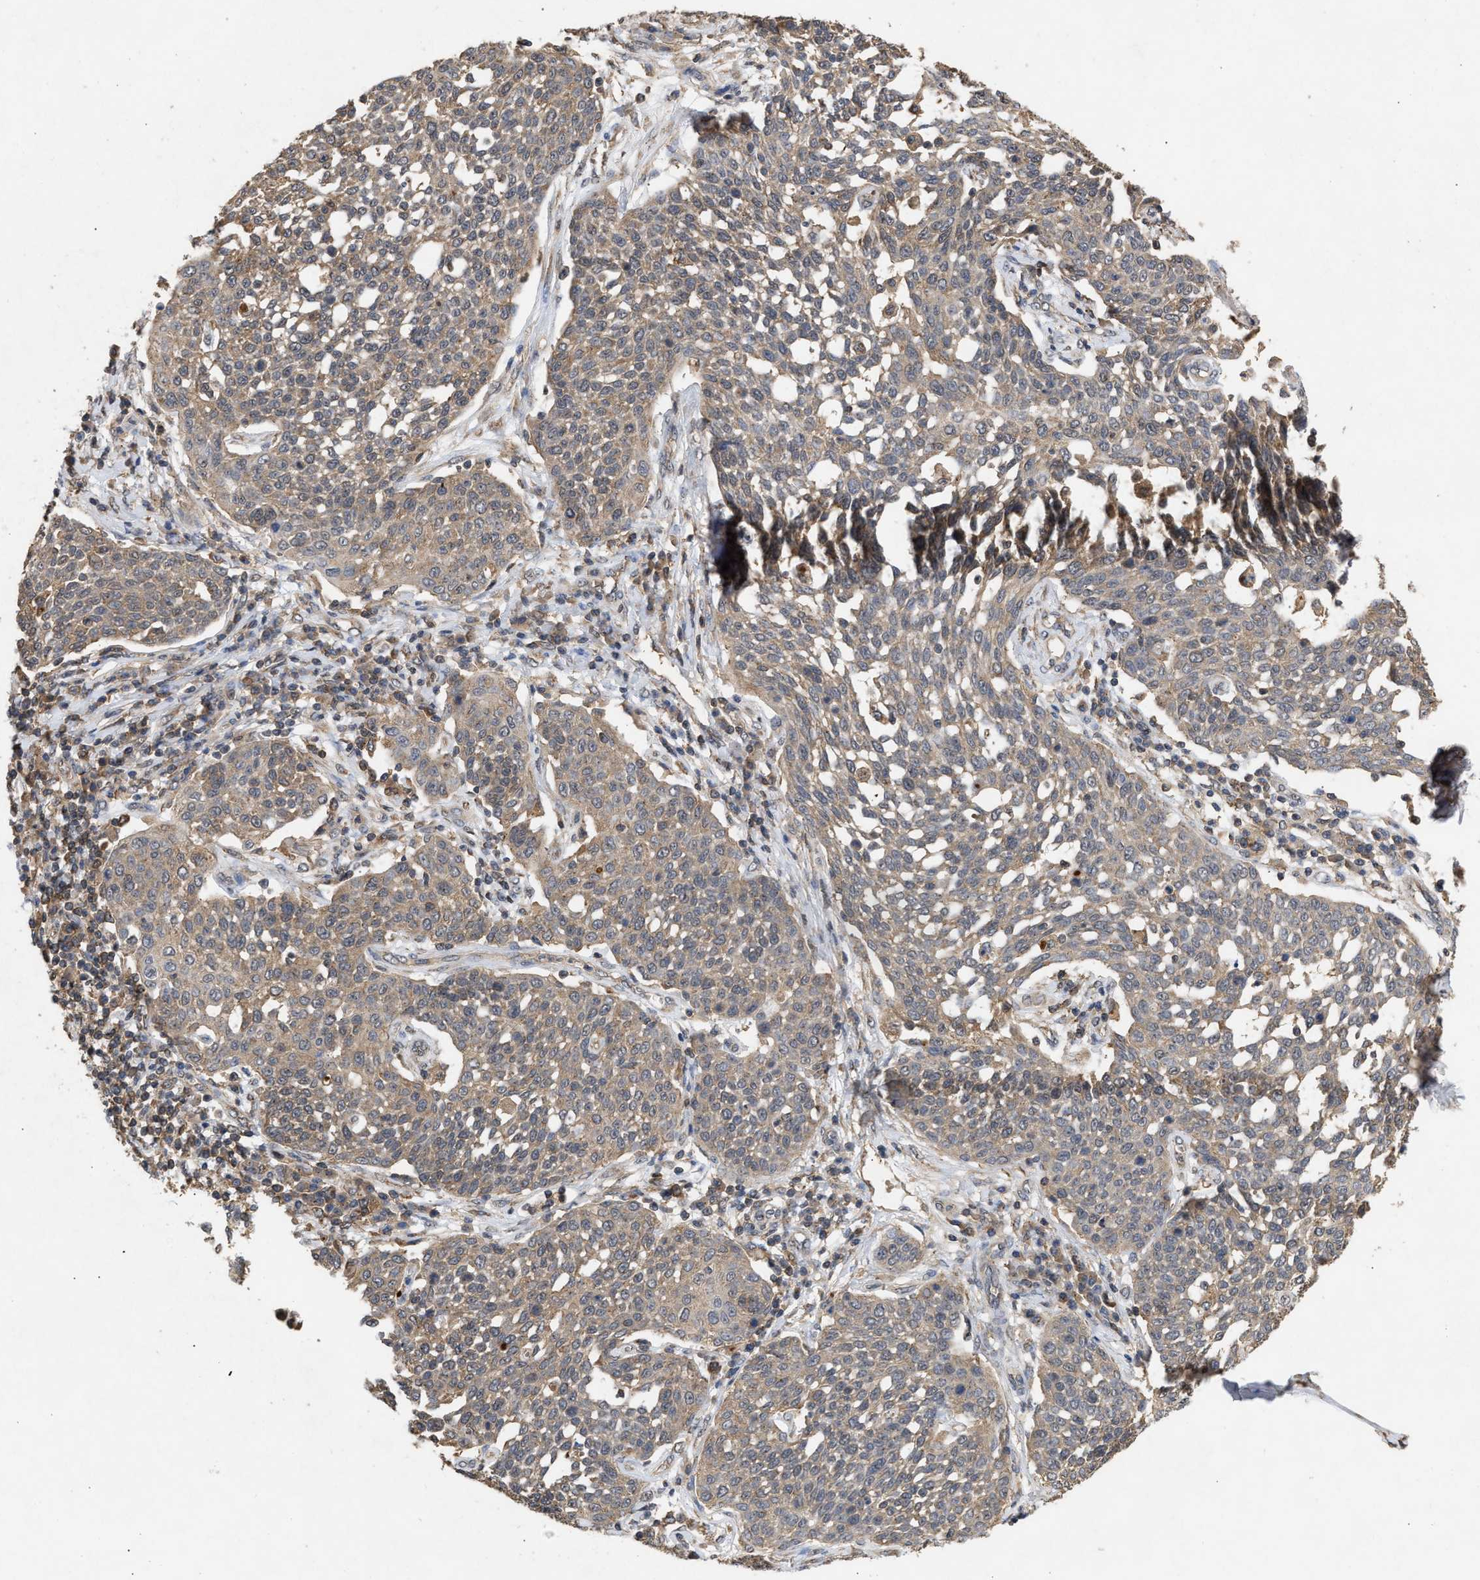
{"staining": {"intensity": "moderate", "quantity": "25%-75%", "location": "cytoplasmic/membranous"}, "tissue": "cervical cancer", "cell_type": "Tumor cells", "image_type": "cancer", "snomed": [{"axis": "morphology", "description": "Squamous cell carcinoma, NOS"}, {"axis": "topography", "description": "Cervix"}], "caption": "Protein expression analysis of human cervical cancer (squamous cell carcinoma) reveals moderate cytoplasmic/membranous expression in about 25%-75% of tumor cells.", "gene": "FITM1", "patient": {"sex": "female", "age": 34}}